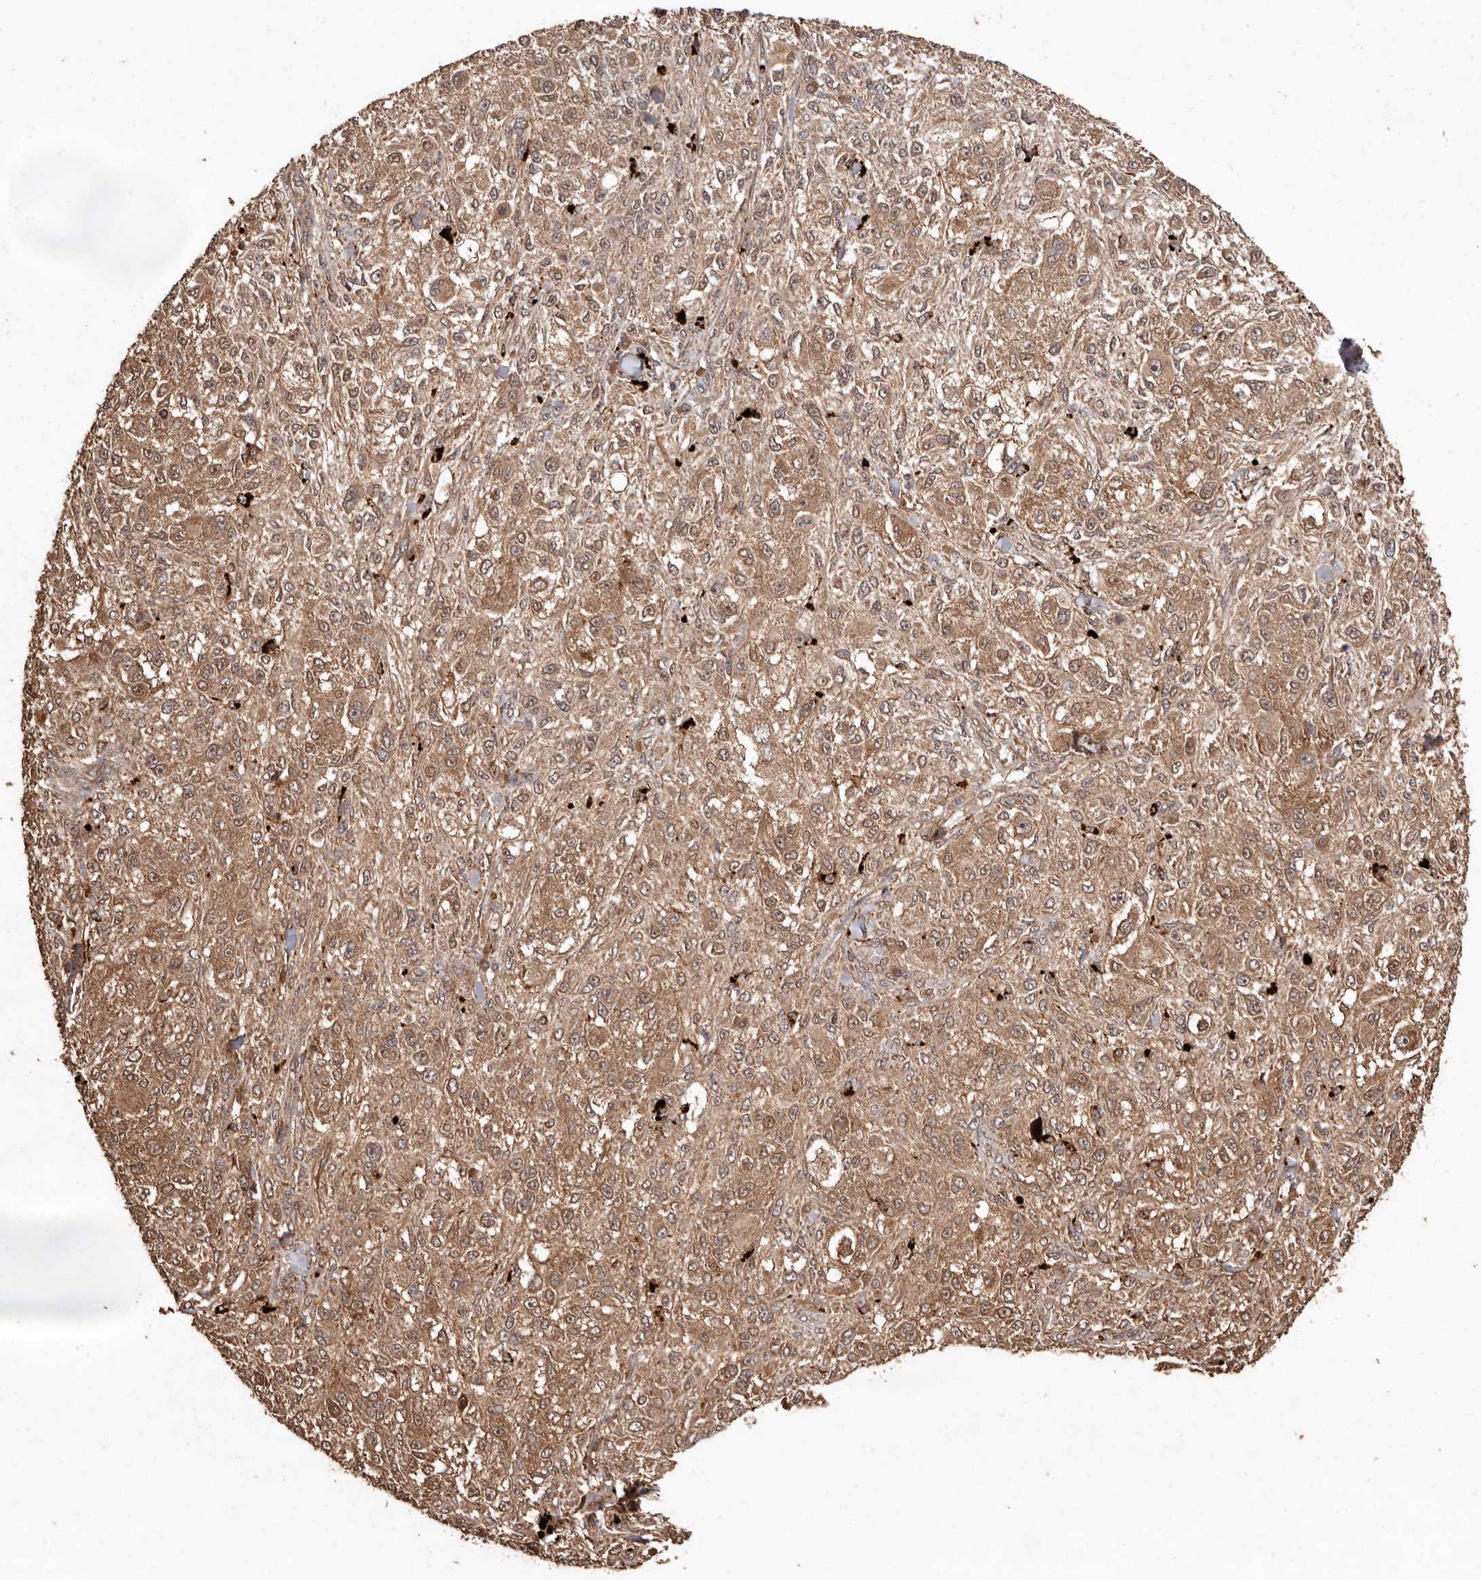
{"staining": {"intensity": "moderate", "quantity": ">75%", "location": "cytoplasmic/membranous"}, "tissue": "melanoma", "cell_type": "Tumor cells", "image_type": "cancer", "snomed": [{"axis": "morphology", "description": "Necrosis, NOS"}, {"axis": "morphology", "description": "Malignant melanoma, NOS"}, {"axis": "topography", "description": "Skin"}], "caption": "Immunohistochemistry staining of melanoma, which shows medium levels of moderate cytoplasmic/membranous staining in about >75% of tumor cells indicating moderate cytoplasmic/membranous protein positivity. The staining was performed using DAB (3,3'-diaminobenzidine) (brown) for protein detection and nuclei were counterstained in hematoxylin (blue).", "gene": "RWDD1", "patient": {"sex": "female", "age": 87}}